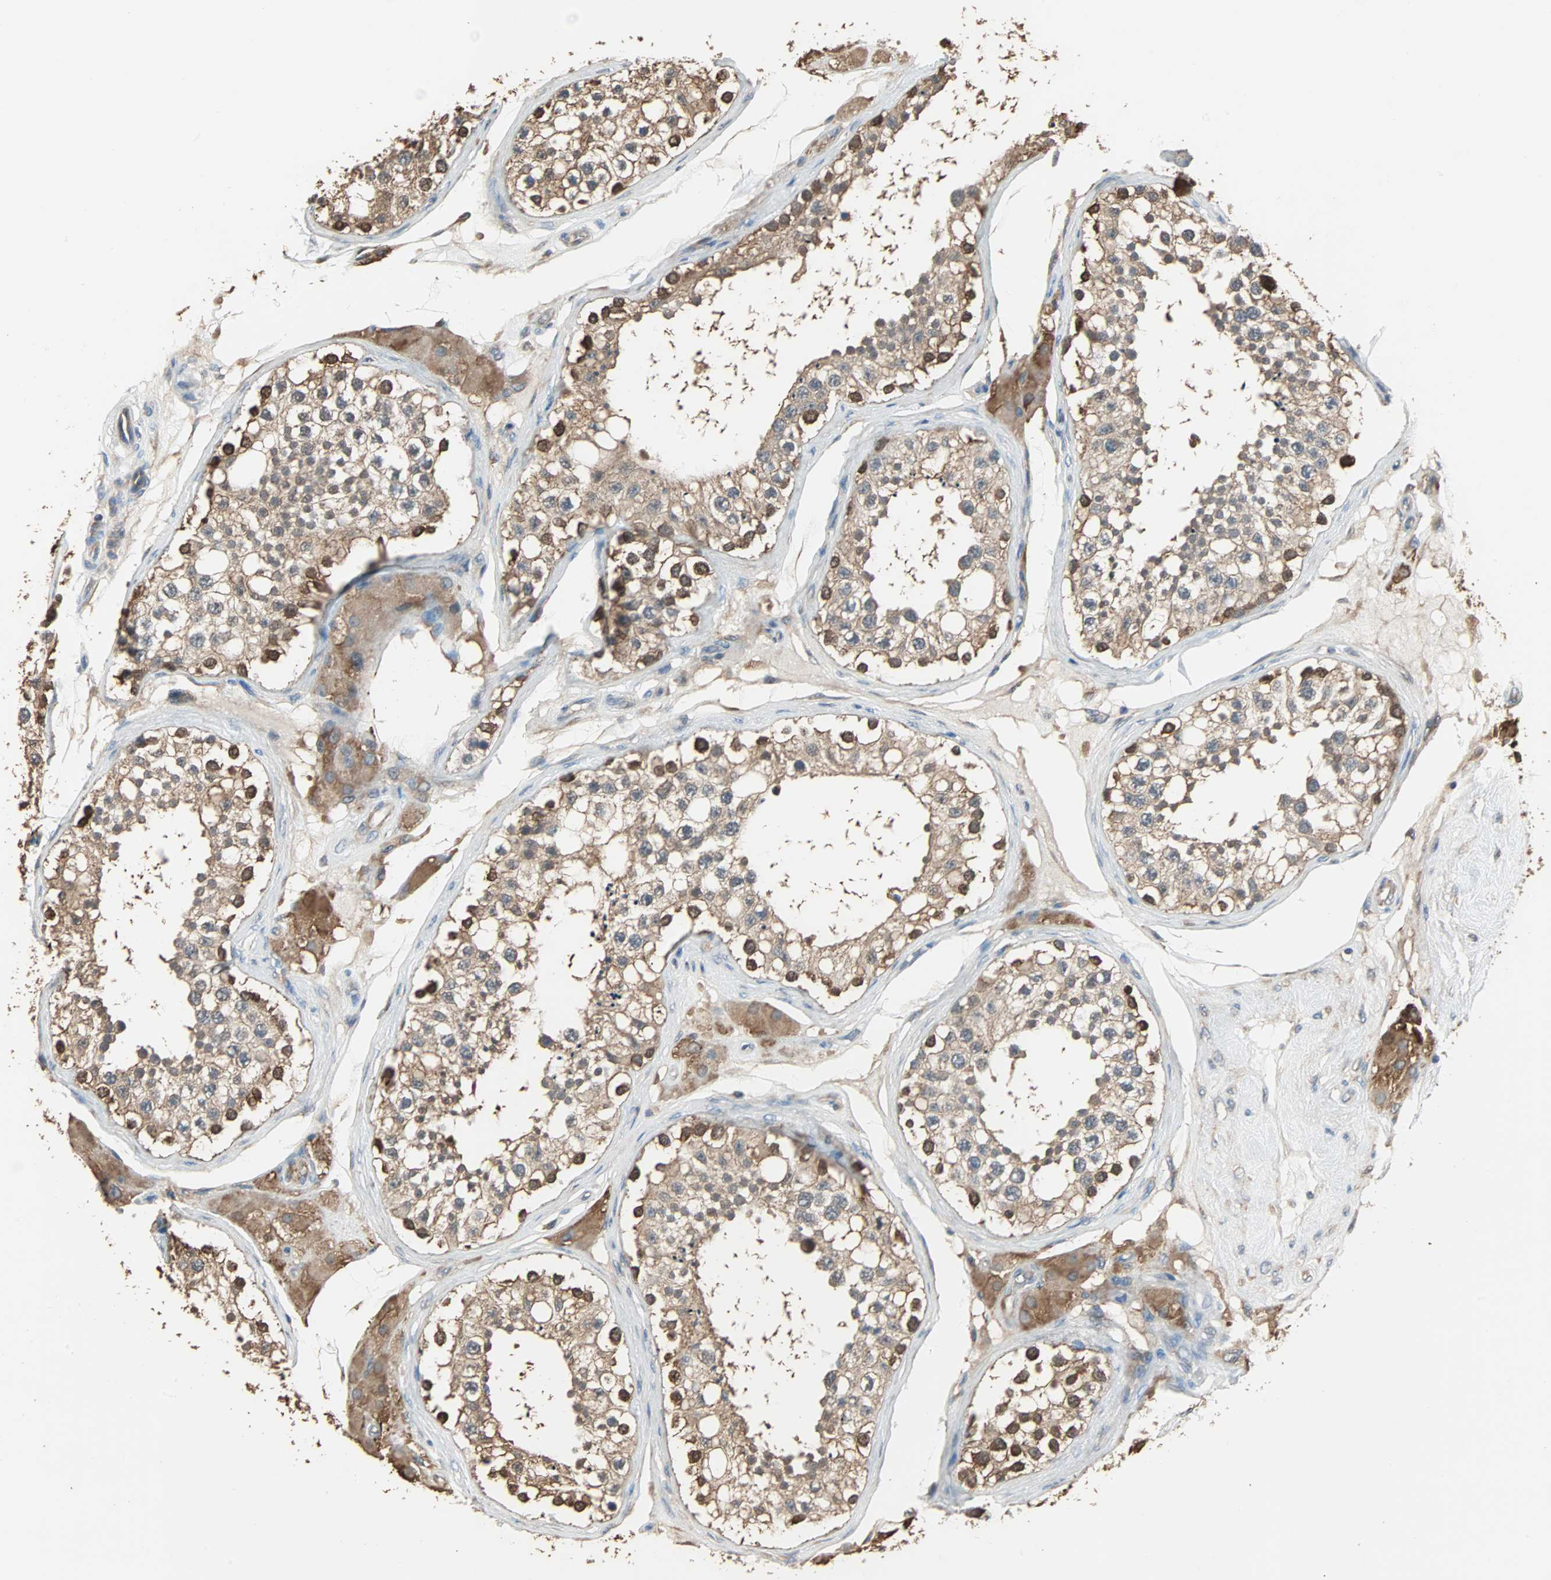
{"staining": {"intensity": "moderate", "quantity": ">75%", "location": "cytoplasmic/membranous,nuclear"}, "tissue": "testis", "cell_type": "Cells in seminiferous ducts", "image_type": "normal", "snomed": [{"axis": "morphology", "description": "Normal tissue, NOS"}, {"axis": "topography", "description": "Testis"}], "caption": "Immunohistochemical staining of benign testis demonstrates >75% levels of moderate cytoplasmic/membranous,nuclear protein expression in about >75% of cells in seminiferous ducts.", "gene": "PRDX1", "patient": {"sex": "male", "age": 68}}